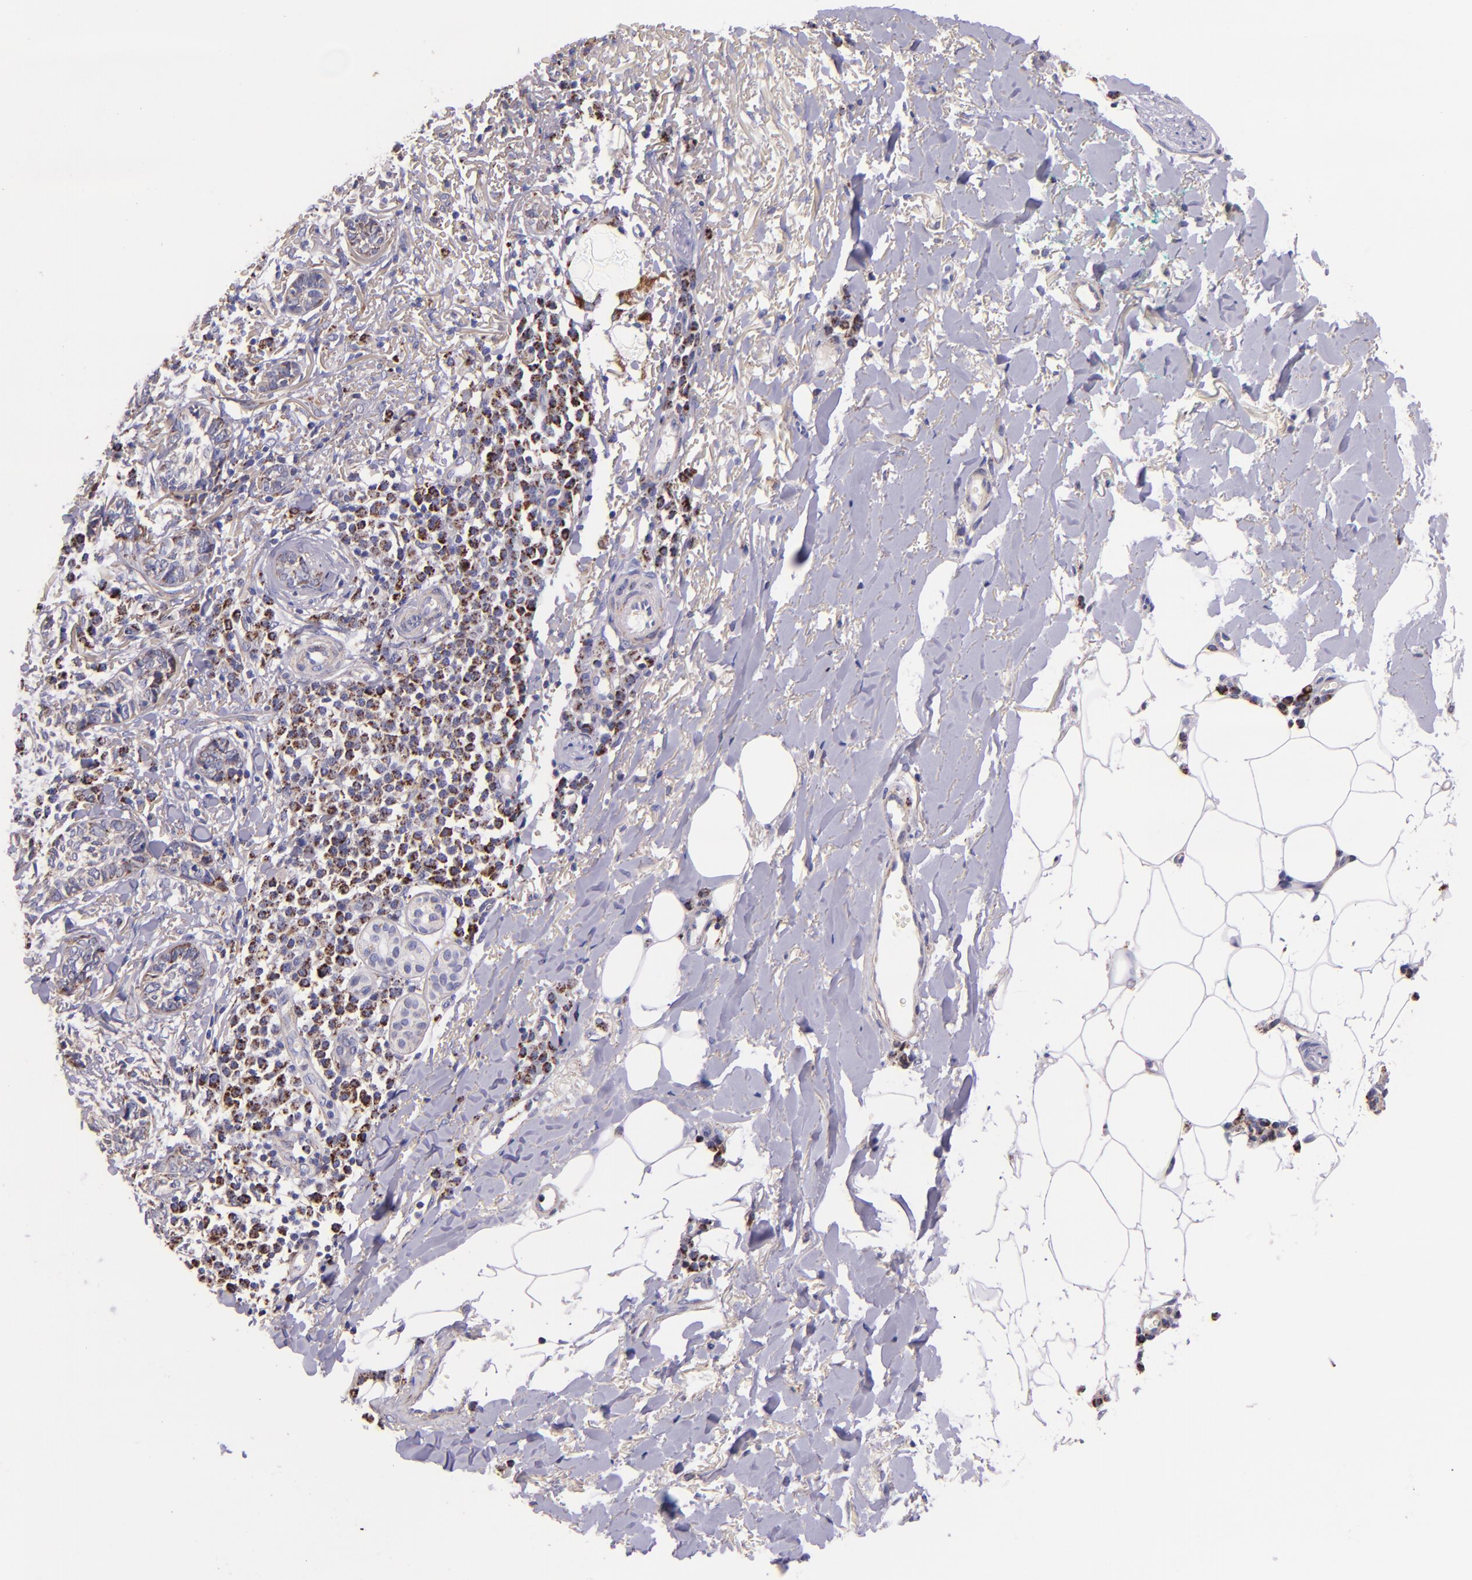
{"staining": {"intensity": "negative", "quantity": "none", "location": "none"}, "tissue": "skin cancer", "cell_type": "Tumor cells", "image_type": "cancer", "snomed": [{"axis": "morphology", "description": "Basal cell carcinoma"}, {"axis": "topography", "description": "Skin"}], "caption": "There is no significant positivity in tumor cells of basal cell carcinoma (skin). (DAB immunohistochemistry, high magnification).", "gene": "IDH3G", "patient": {"sex": "female", "age": 89}}